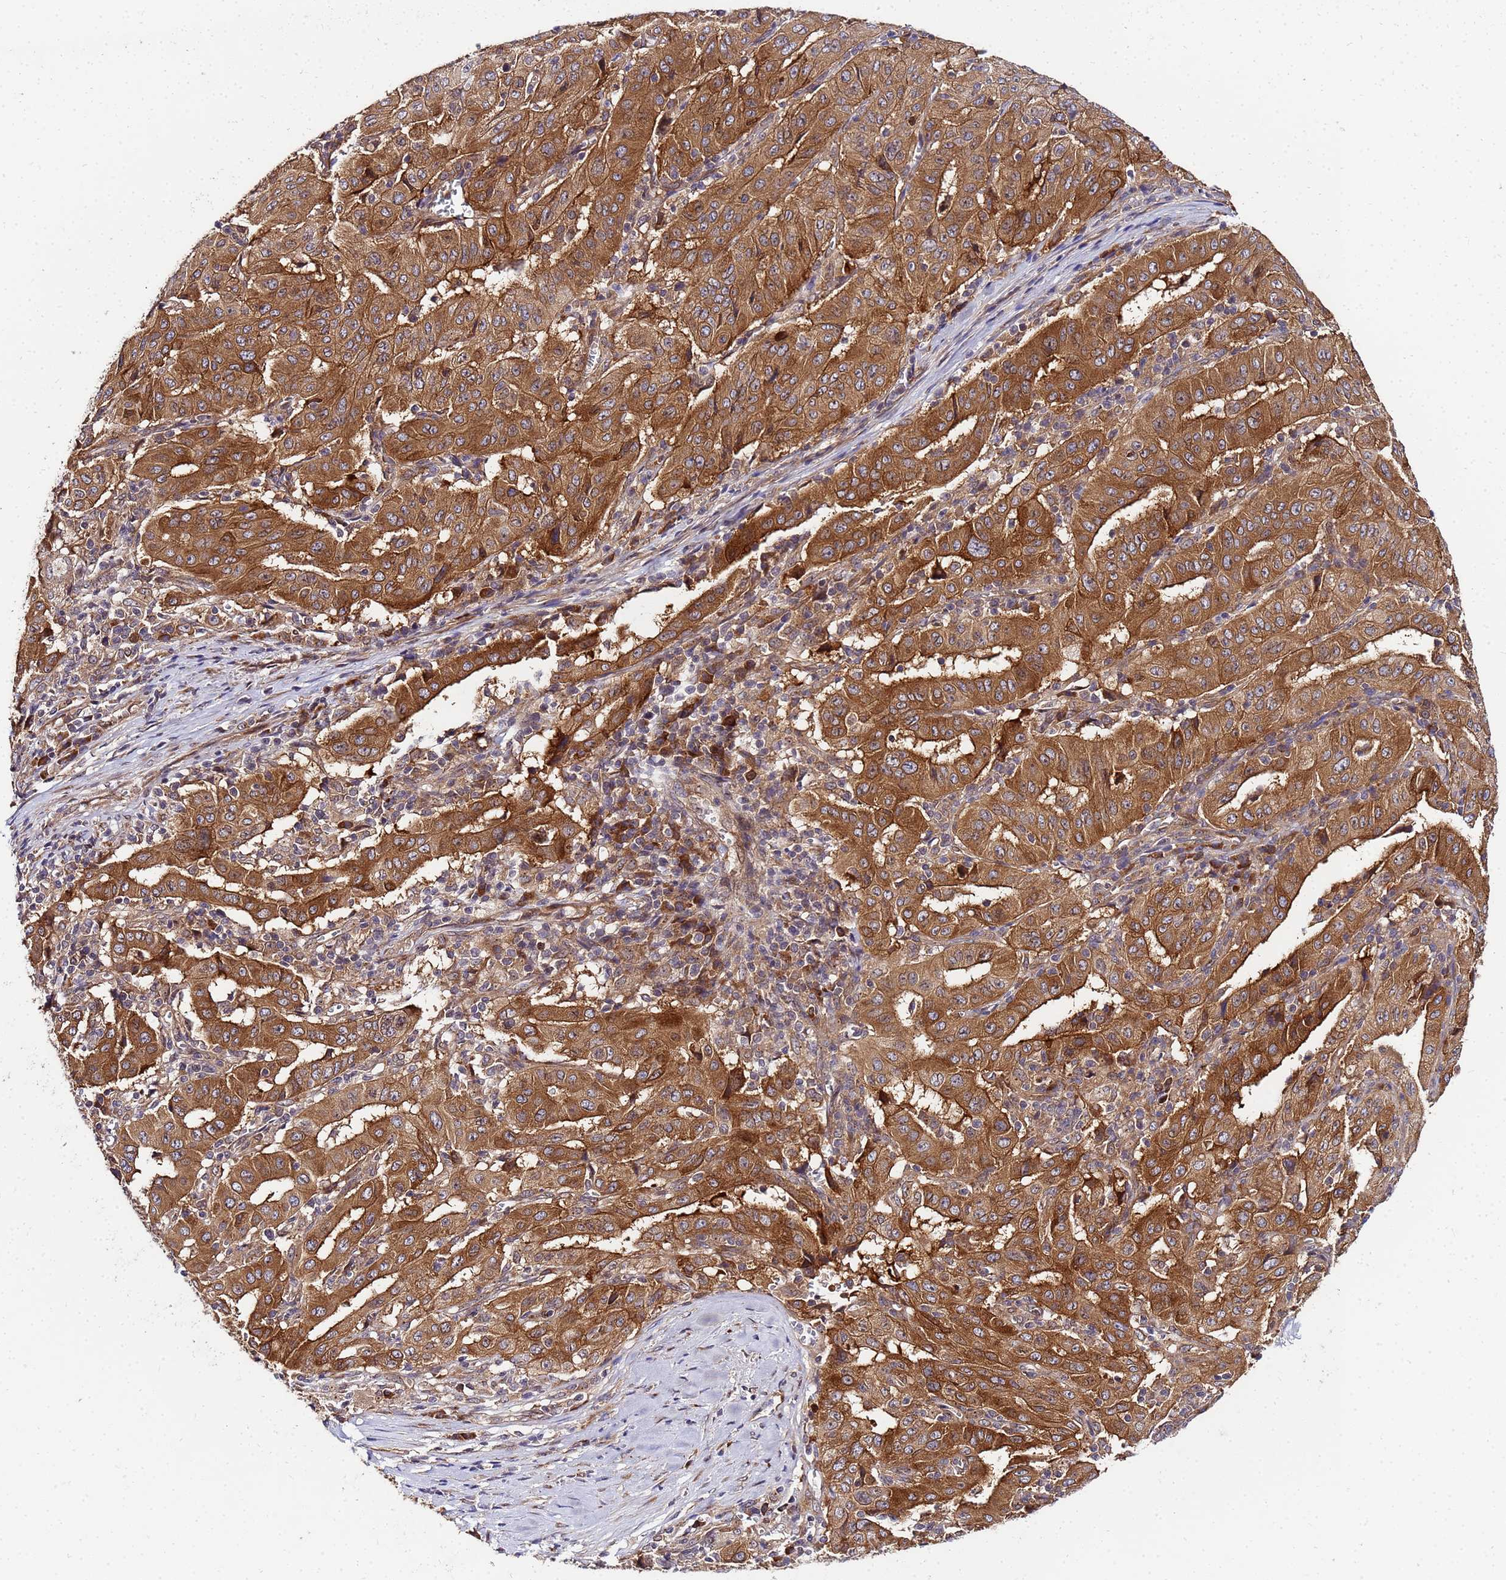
{"staining": {"intensity": "strong", "quantity": ">75%", "location": "cytoplasmic/membranous"}, "tissue": "pancreatic cancer", "cell_type": "Tumor cells", "image_type": "cancer", "snomed": [{"axis": "morphology", "description": "Adenocarcinoma, NOS"}, {"axis": "topography", "description": "Pancreas"}], "caption": "Tumor cells reveal high levels of strong cytoplasmic/membranous staining in about >75% of cells in human pancreatic adenocarcinoma.", "gene": "UNC93B1", "patient": {"sex": "male", "age": 63}}